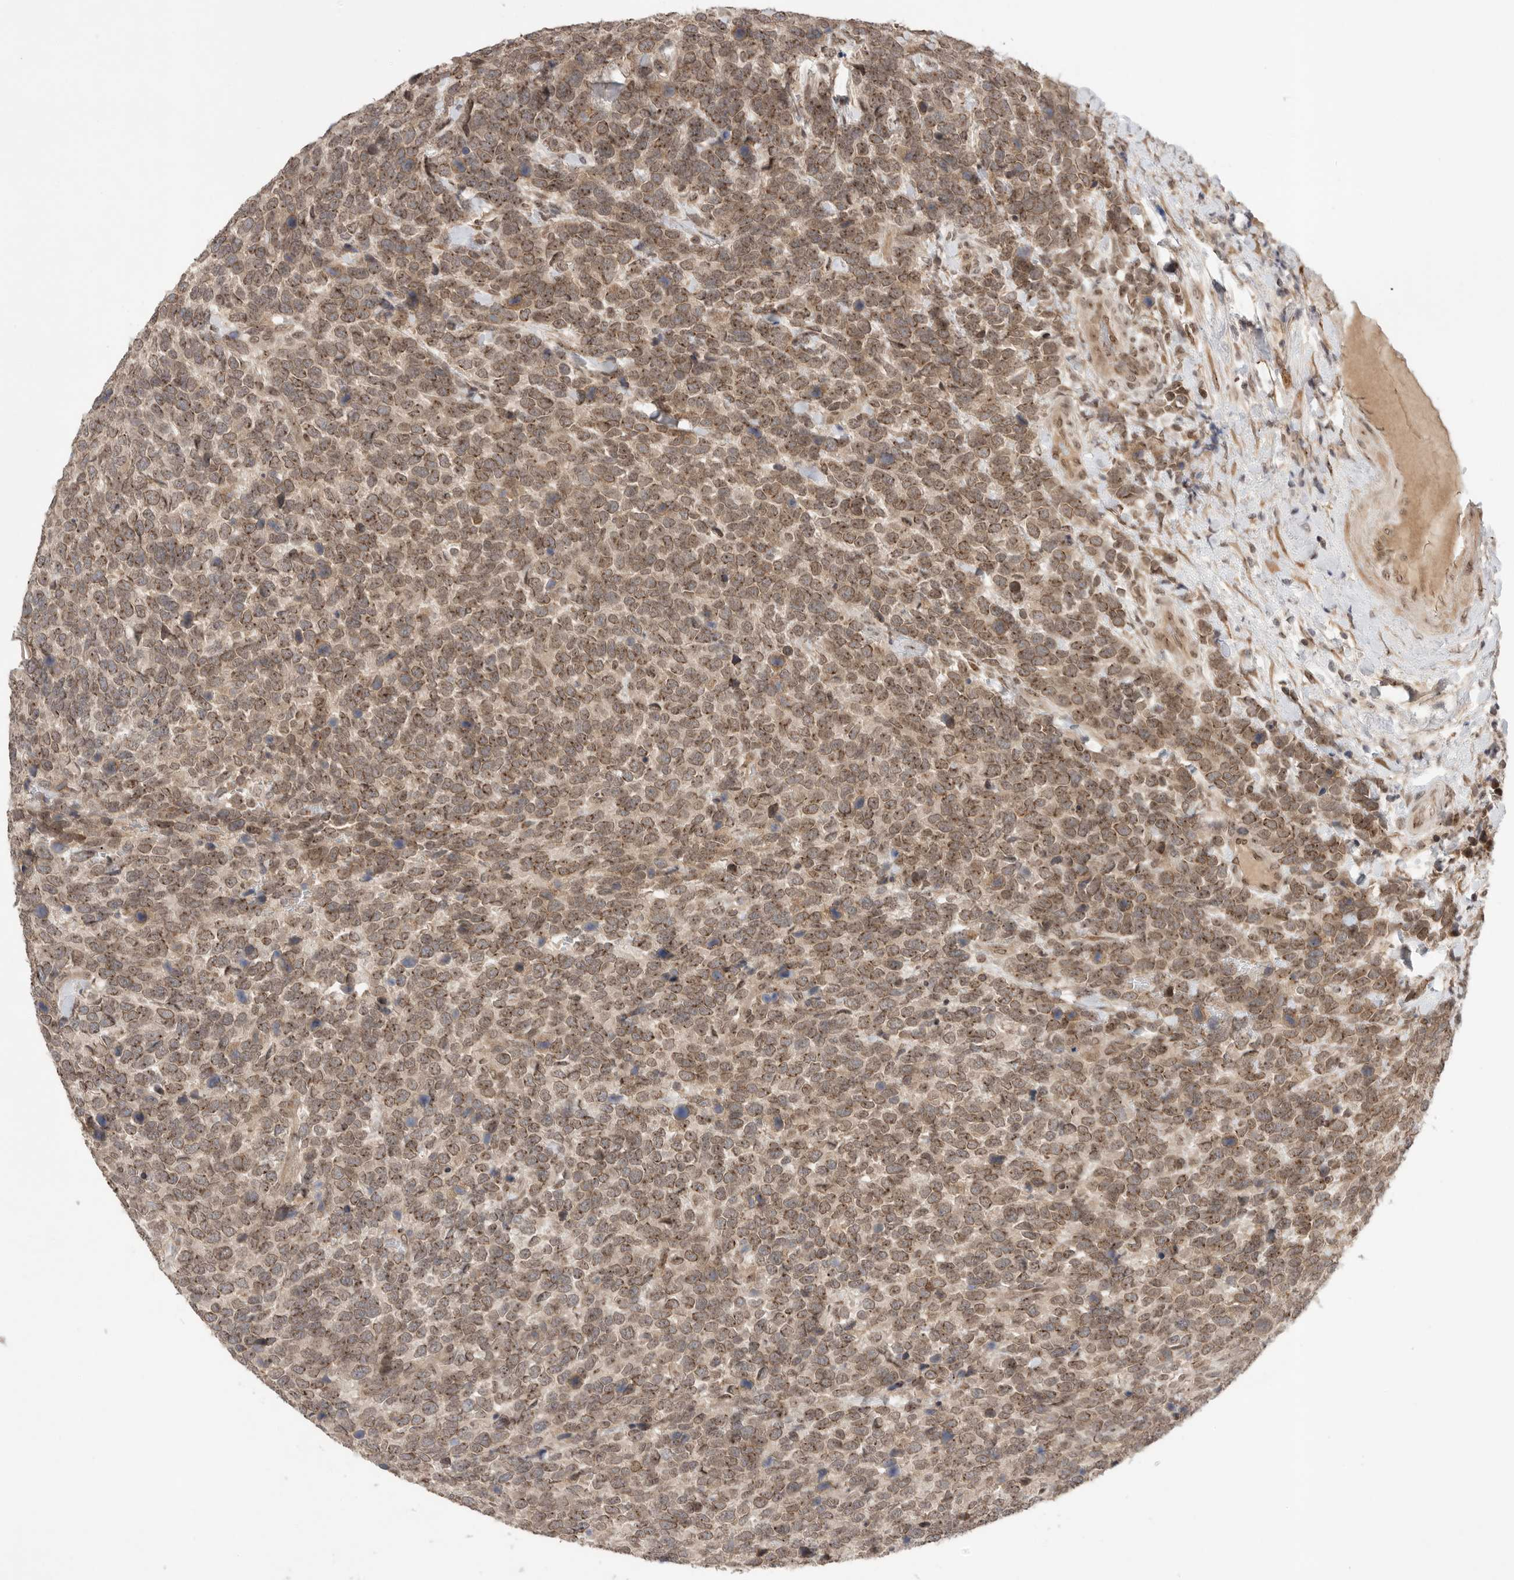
{"staining": {"intensity": "moderate", "quantity": ">75%", "location": "cytoplasmic/membranous,nuclear"}, "tissue": "urothelial cancer", "cell_type": "Tumor cells", "image_type": "cancer", "snomed": [{"axis": "morphology", "description": "Urothelial carcinoma, High grade"}, {"axis": "topography", "description": "Urinary bladder"}], "caption": "Tumor cells display medium levels of moderate cytoplasmic/membranous and nuclear staining in approximately >75% of cells in human high-grade urothelial carcinoma.", "gene": "LEMD3", "patient": {"sex": "female", "age": 82}}